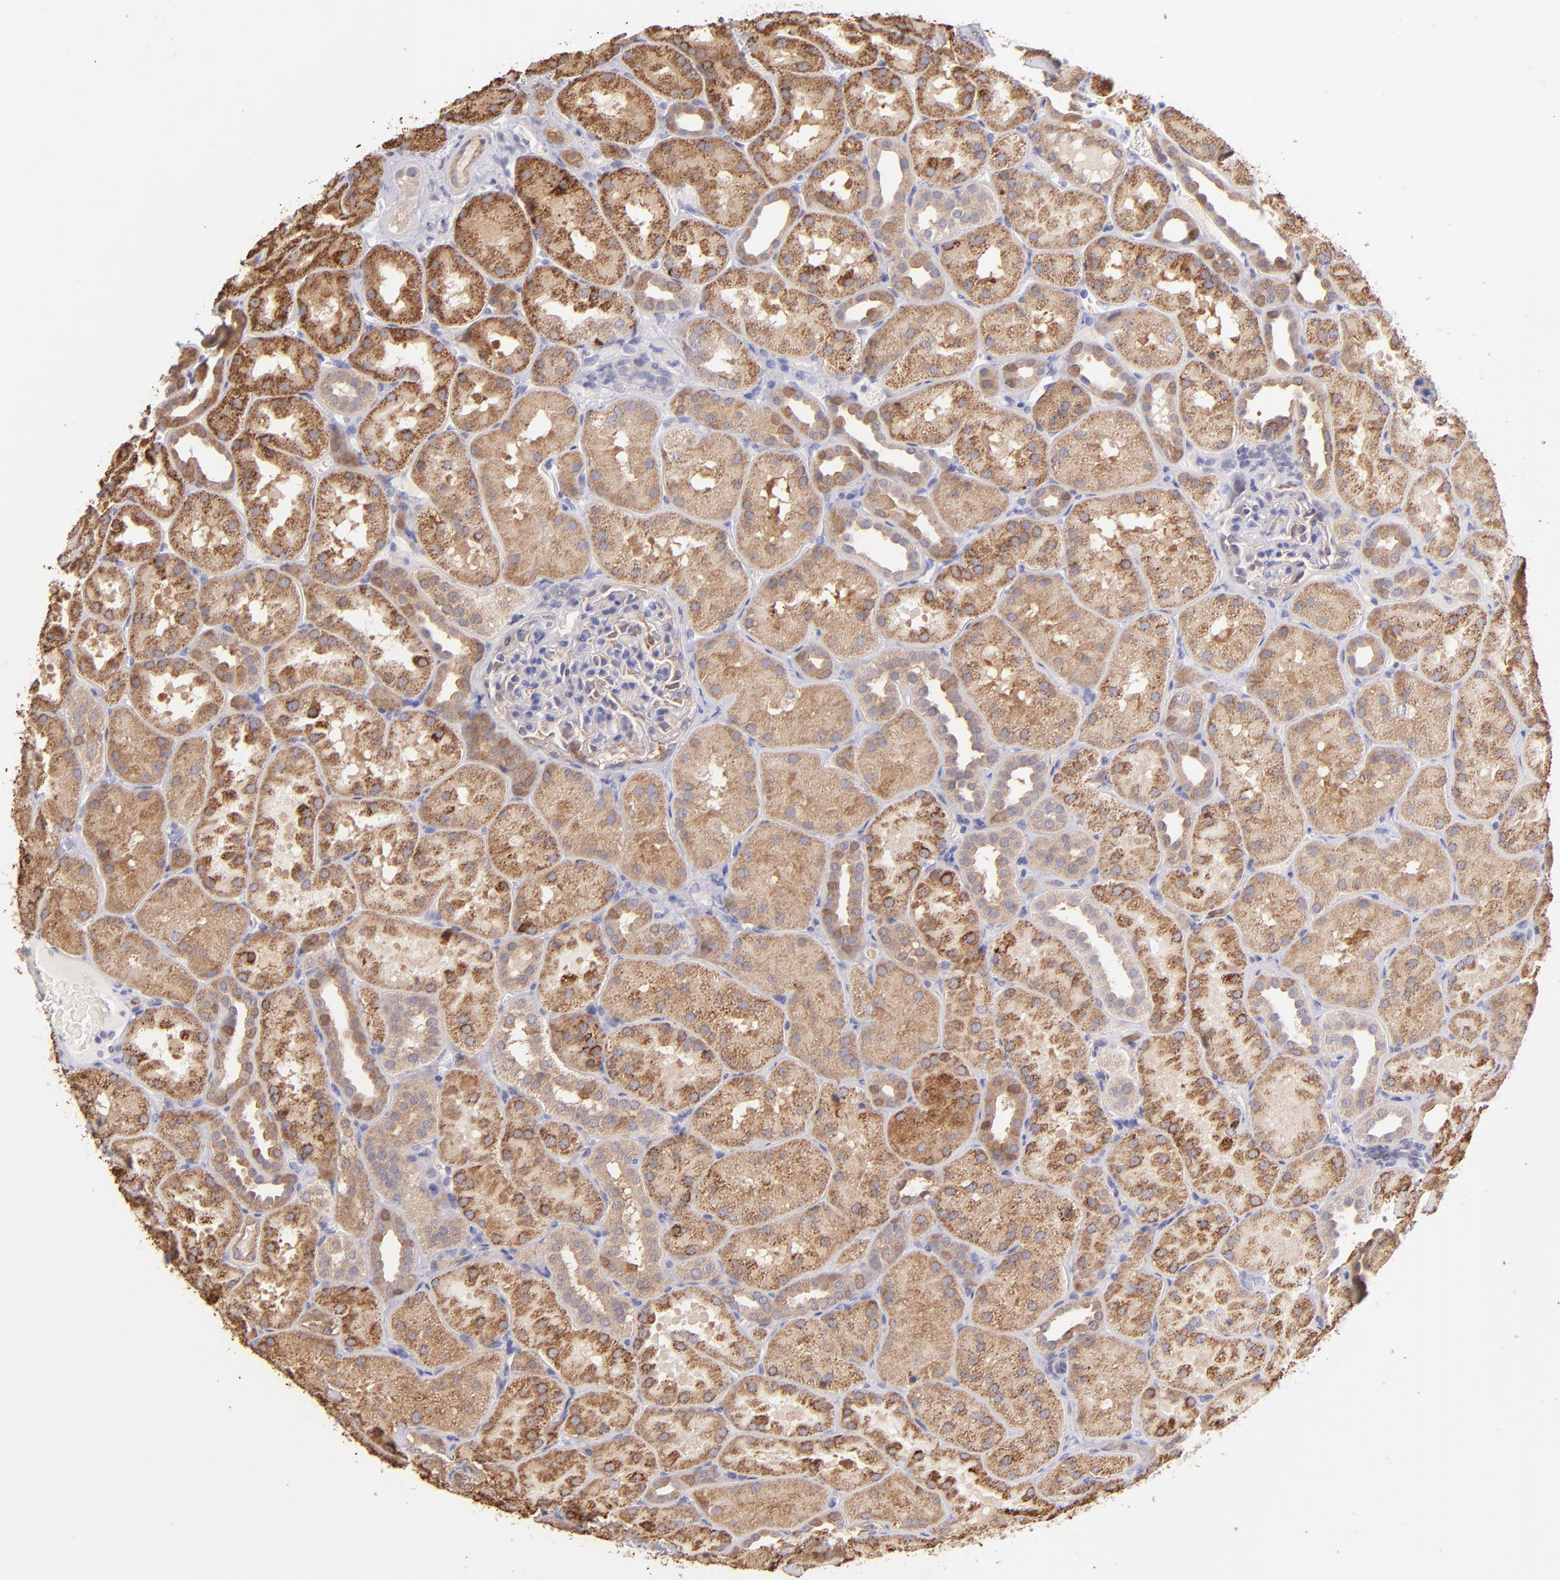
{"staining": {"intensity": "weak", "quantity": ">75%", "location": "cytoplasmic/membranous"}, "tissue": "kidney", "cell_type": "Cells in glomeruli", "image_type": "normal", "snomed": [{"axis": "morphology", "description": "Normal tissue, NOS"}, {"axis": "topography", "description": "Kidney"}], "caption": "Immunohistochemical staining of unremarkable kidney demonstrates >75% levels of weak cytoplasmic/membranous protein staining in about >75% of cells in glomeruli.", "gene": "SH2D4A", "patient": {"sex": "male", "age": 28}}